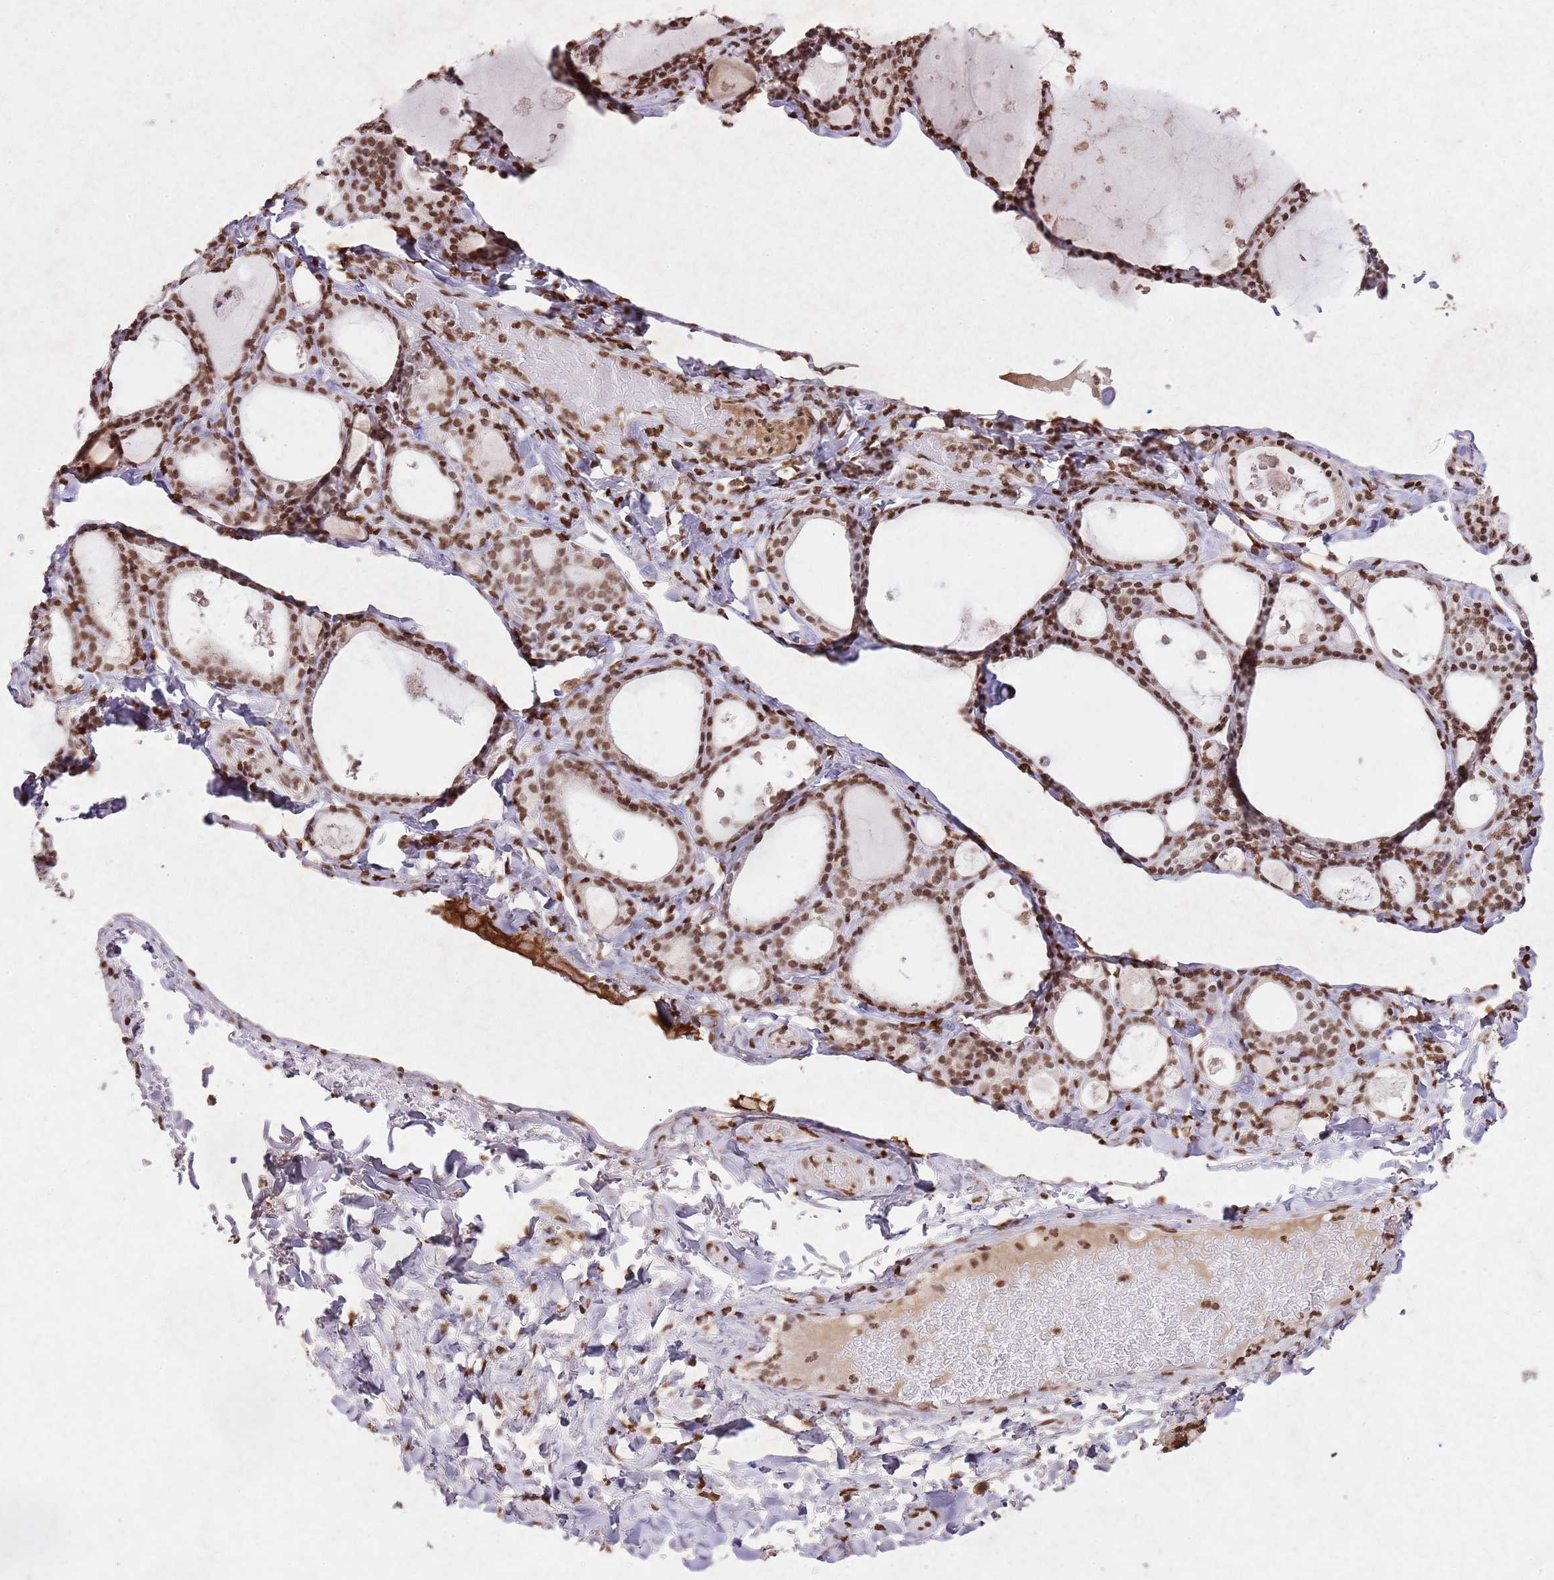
{"staining": {"intensity": "moderate", "quantity": ">75%", "location": "nuclear"}, "tissue": "thyroid gland", "cell_type": "Glandular cells", "image_type": "normal", "snomed": [{"axis": "morphology", "description": "Normal tissue, NOS"}, {"axis": "topography", "description": "Thyroid gland"}], "caption": "Immunohistochemistry photomicrograph of benign human thyroid gland stained for a protein (brown), which demonstrates medium levels of moderate nuclear staining in about >75% of glandular cells.", "gene": "BMAL1", "patient": {"sex": "male", "age": 56}}